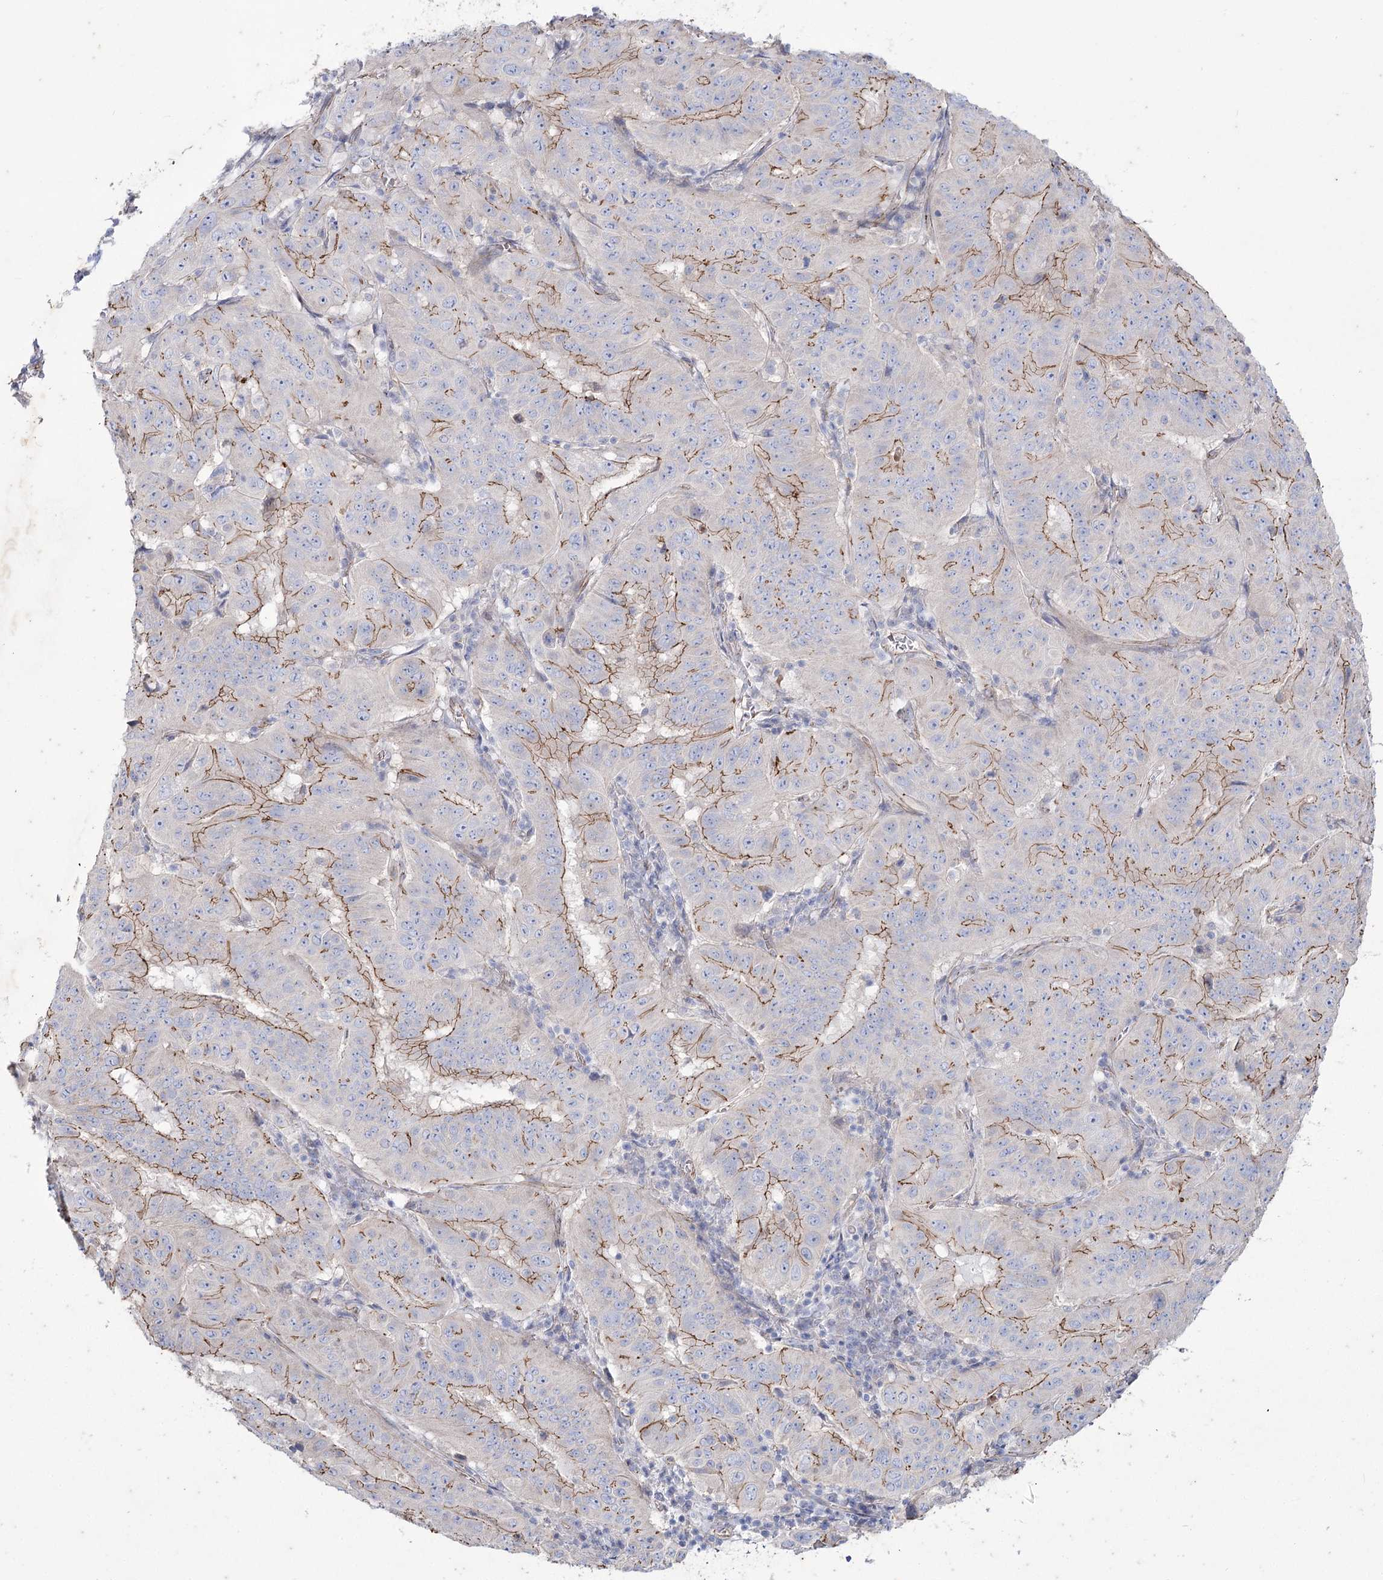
{"staining": {"intensity": "moderate", "quantity": ">75%", "location": "cytoplasmic/membranous"}, "tissue": "pancreatic cancer", "cell_type": "Tumor cells", "image_type": "cancer", "snomed": [{"axis": "morphology", "description": "Adenocarcinoma, NOS"}, {"axis": "topography", "description": "Pancreas"}], "caption": "Tumor cells display moderate cytoplasmic/membranous staining in about >75% of cells in pancreatic cancer. (DAB (3,3'-diaminobenzidine) = brown stain, brightfield microscopy at high magnification).", "gene": "LDLRAD3", "patient": {"sex": "male", "age": 63}}